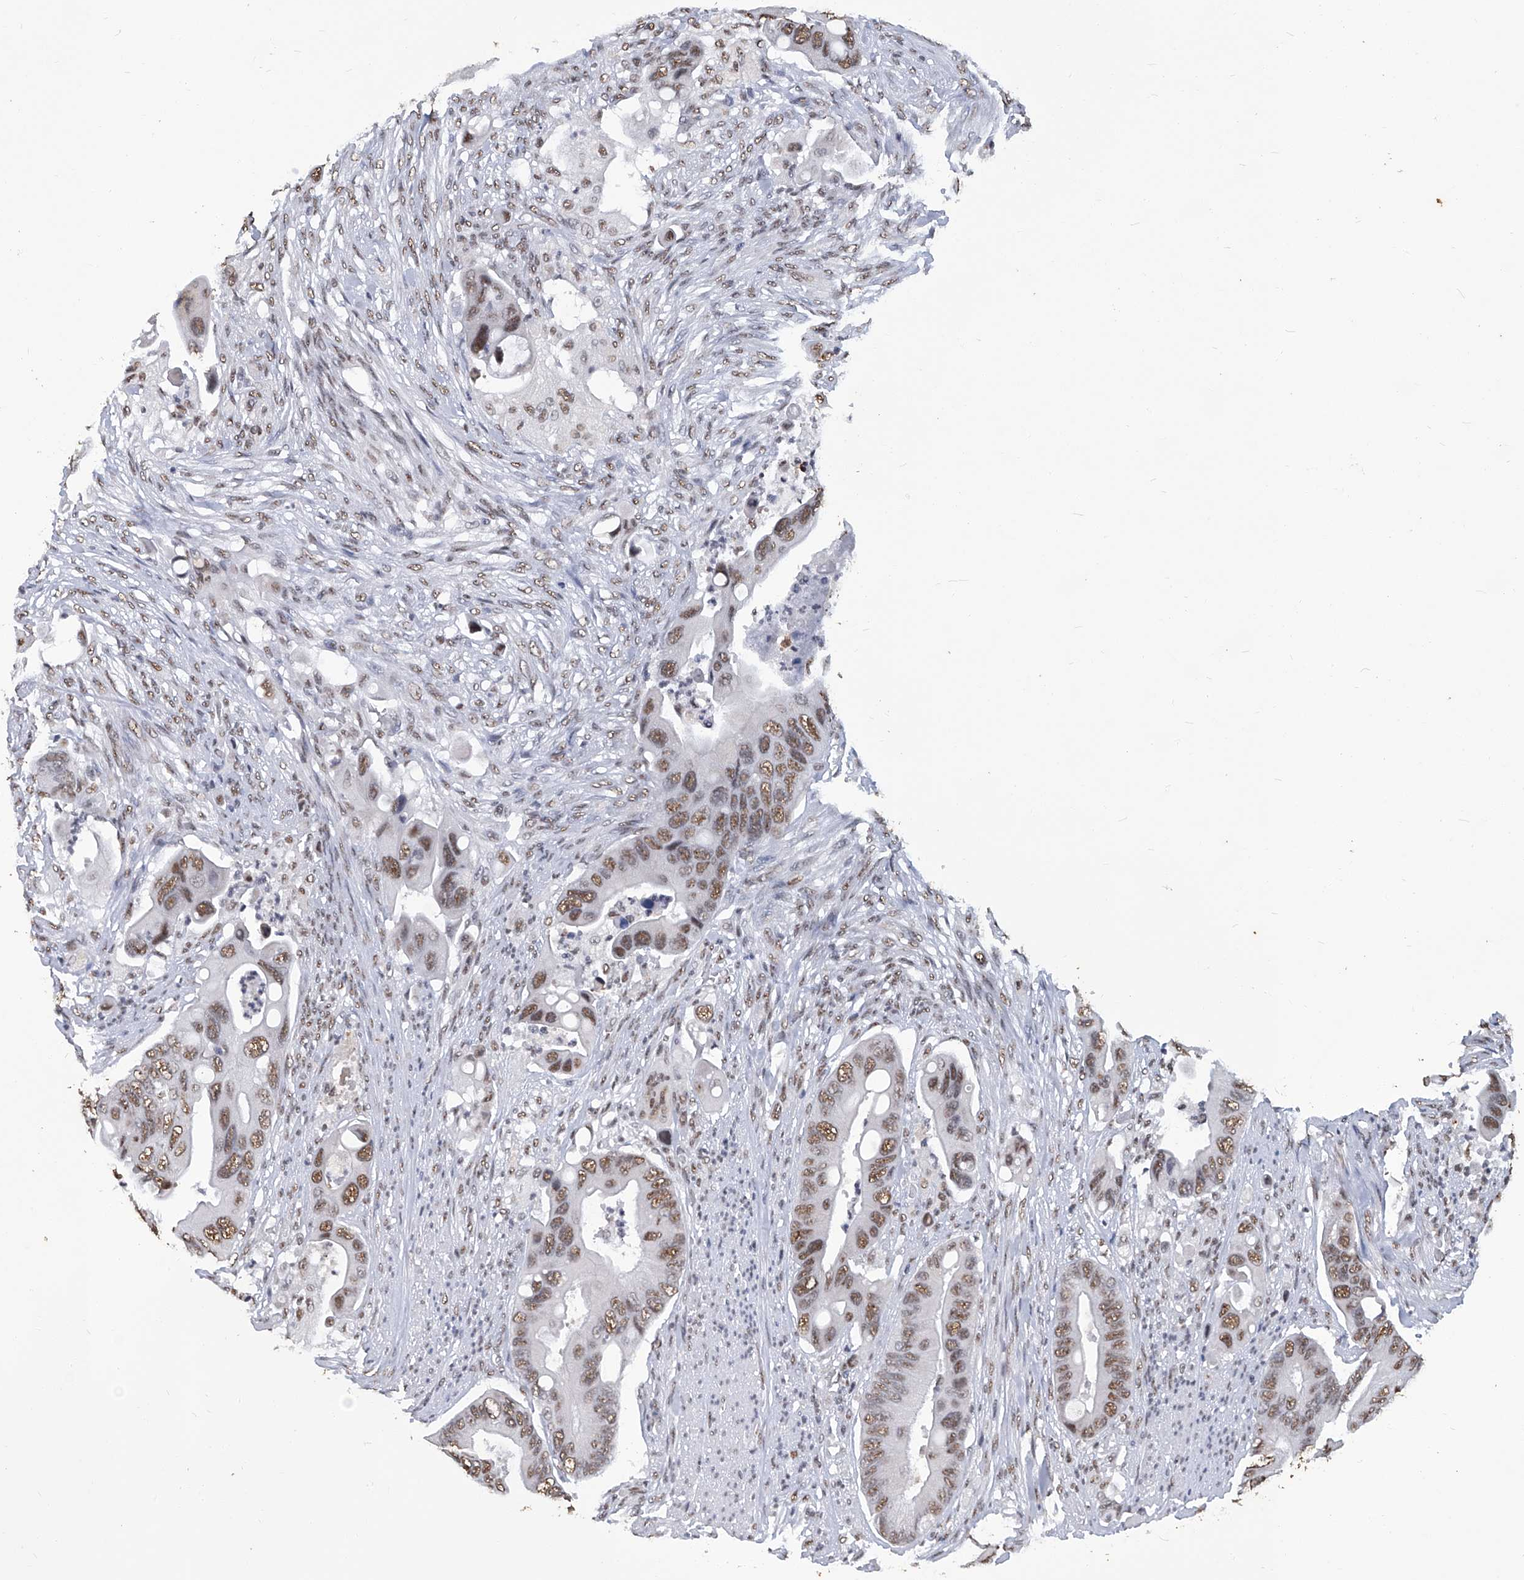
{"staining": {"intensity": "moderate", "quantity": ">75%", "location": "nuclear"}, "tissue": "colorectal cancer", "cell_type": "Tumor cells", "image_type": "cancer", "snomed": [{"axis": "morphology", "description": "Adenocarcinoma, NOS"}, {"axis": "topography", "description": "Rectum"}], "caption": "High-power microscopy captured an immunohistochemistry photomicrograph of colorectal cancer (adenocarcinoma), revealing moderate nuclear staining in about >75% of tumor cells. The protein of interest is shown in brown color, while the nuclei are stained blue.", "gene": "HBP1", "patient": {"sex": "female", "age": 57}}